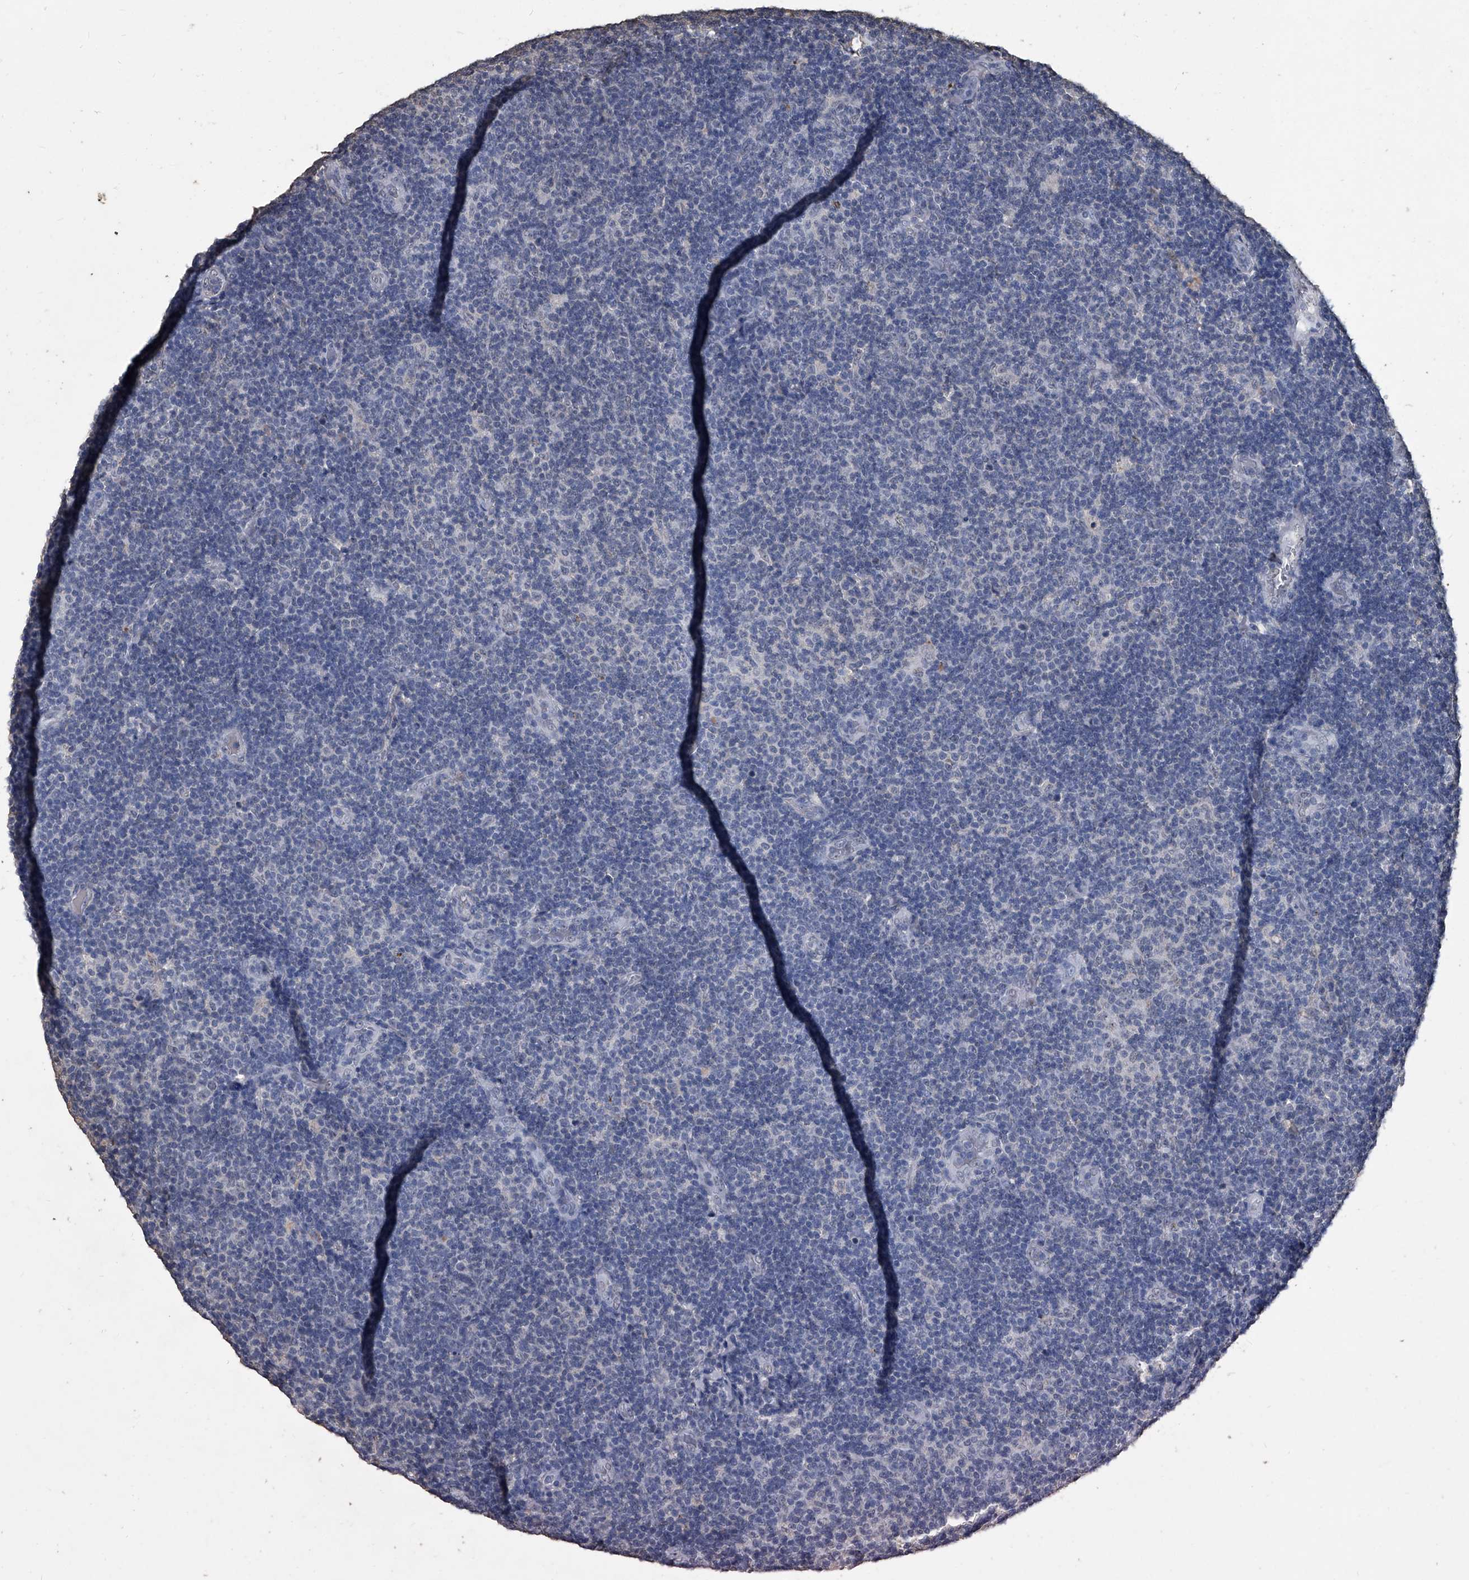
{"staining": {"intensity": "negative", "quantity": "none", "location": "none"}, "tissue": "lymphoma", "cell_type": "Tumor cells", "image_type": "cancer", "snomed": [{"axis": "morphology", "description": "Malignant lymphoma, non-Hodgkin's type, Low grade"}, {"axis": "topography", "description": "Lymph node"}], "caption": "Lymphoma was stained to show a protein in brown. There is no significant expression in tumor cells.", "gene": "MATR3", "patient": {"sex": "male", "age": 83}}